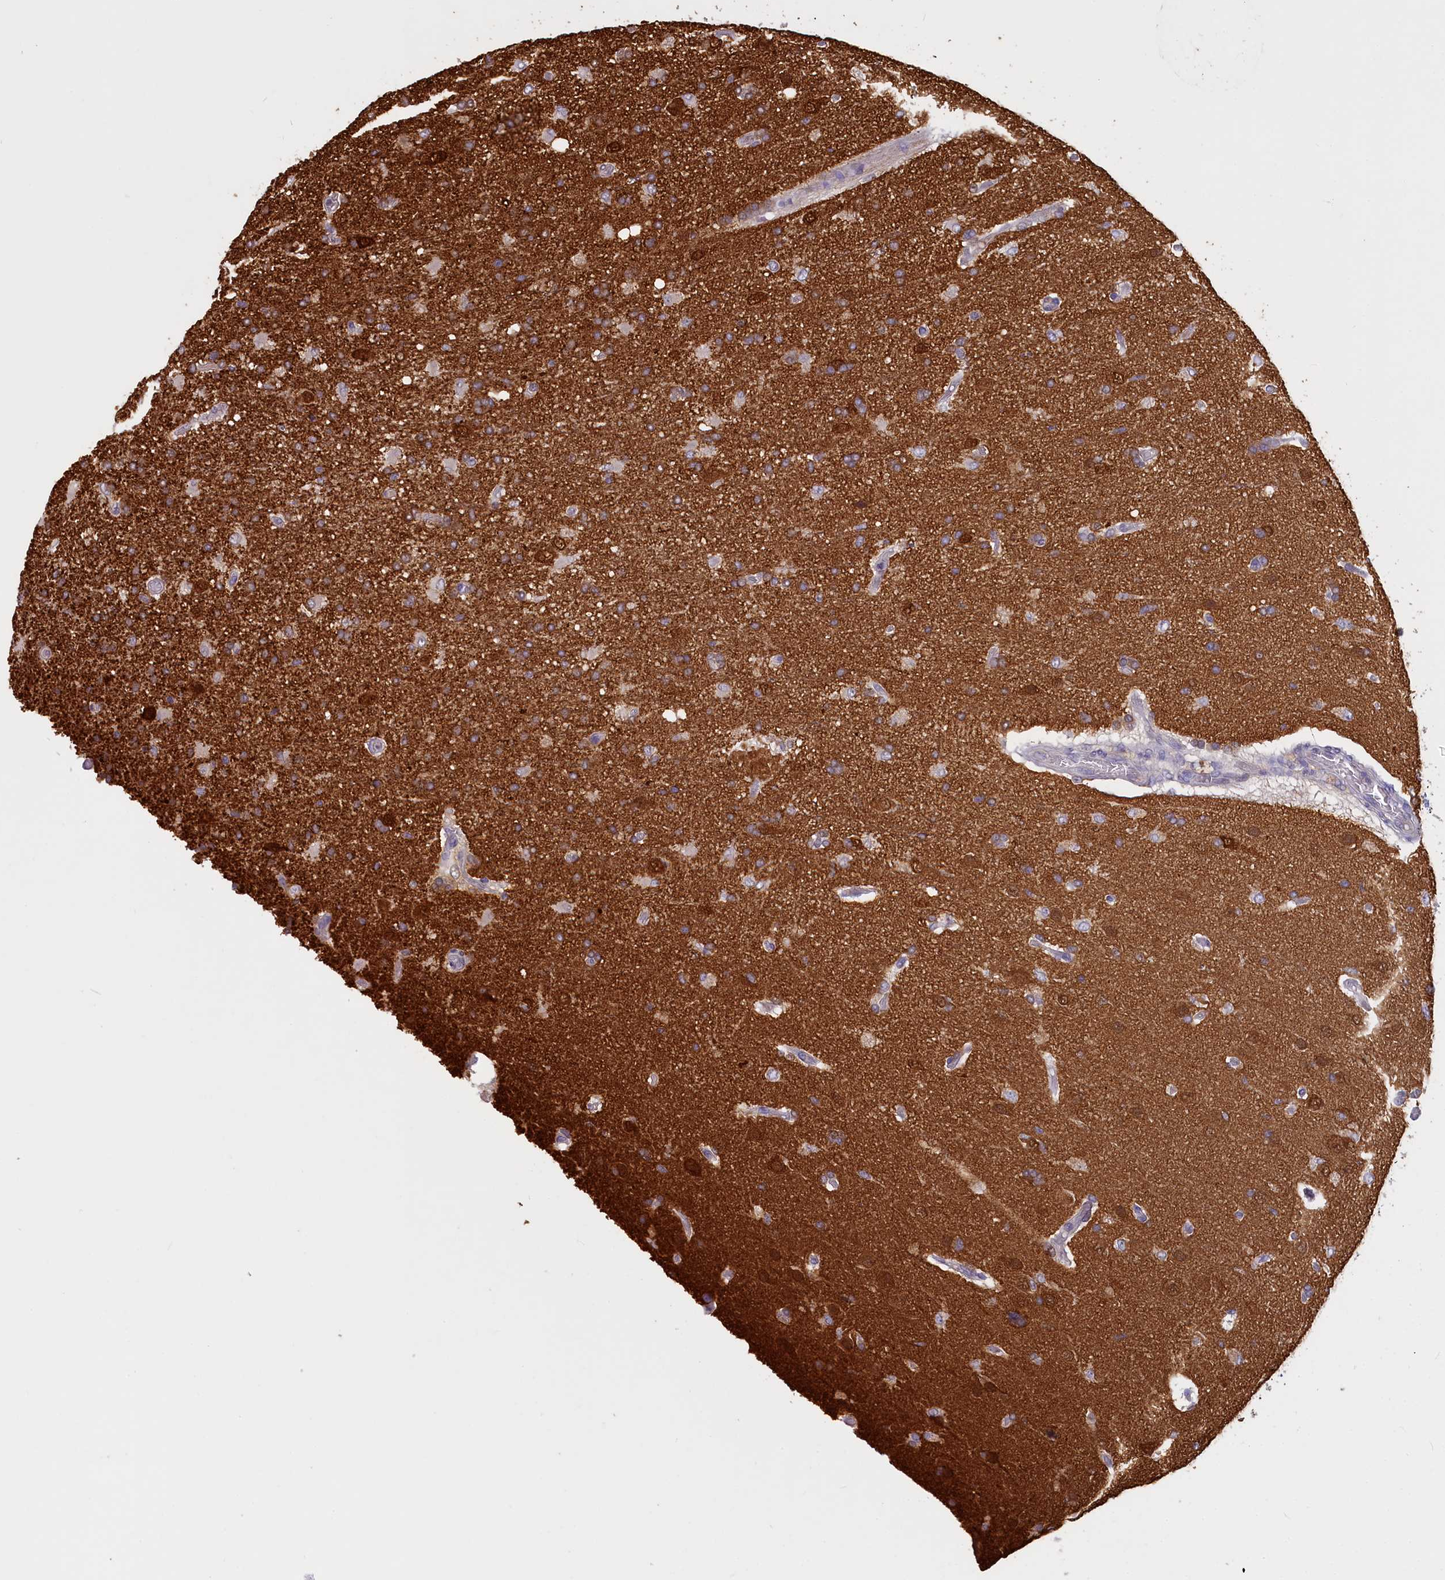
{"staining": {"intensity": "strong", "quantity": "25%-75%", "location": "cytoplasmic/membranous"}, "tissue": "glioma", "cell_type": "Tumor cells", "image_type": "cancer", "snomed": [{"axis": "morphology", "description": "Glioma, malignant, High grade"}, {"axis": "topography", "description": "Brain"}], "caption": "Human malignant high-grade glioma stained with a brown dye exhibits strong cytoplasmic/membranous positive expression in approximately 25%-75% of tumor cells.", "gene": "UCHL3", "patient": {"sex": "female", "age": 74}}